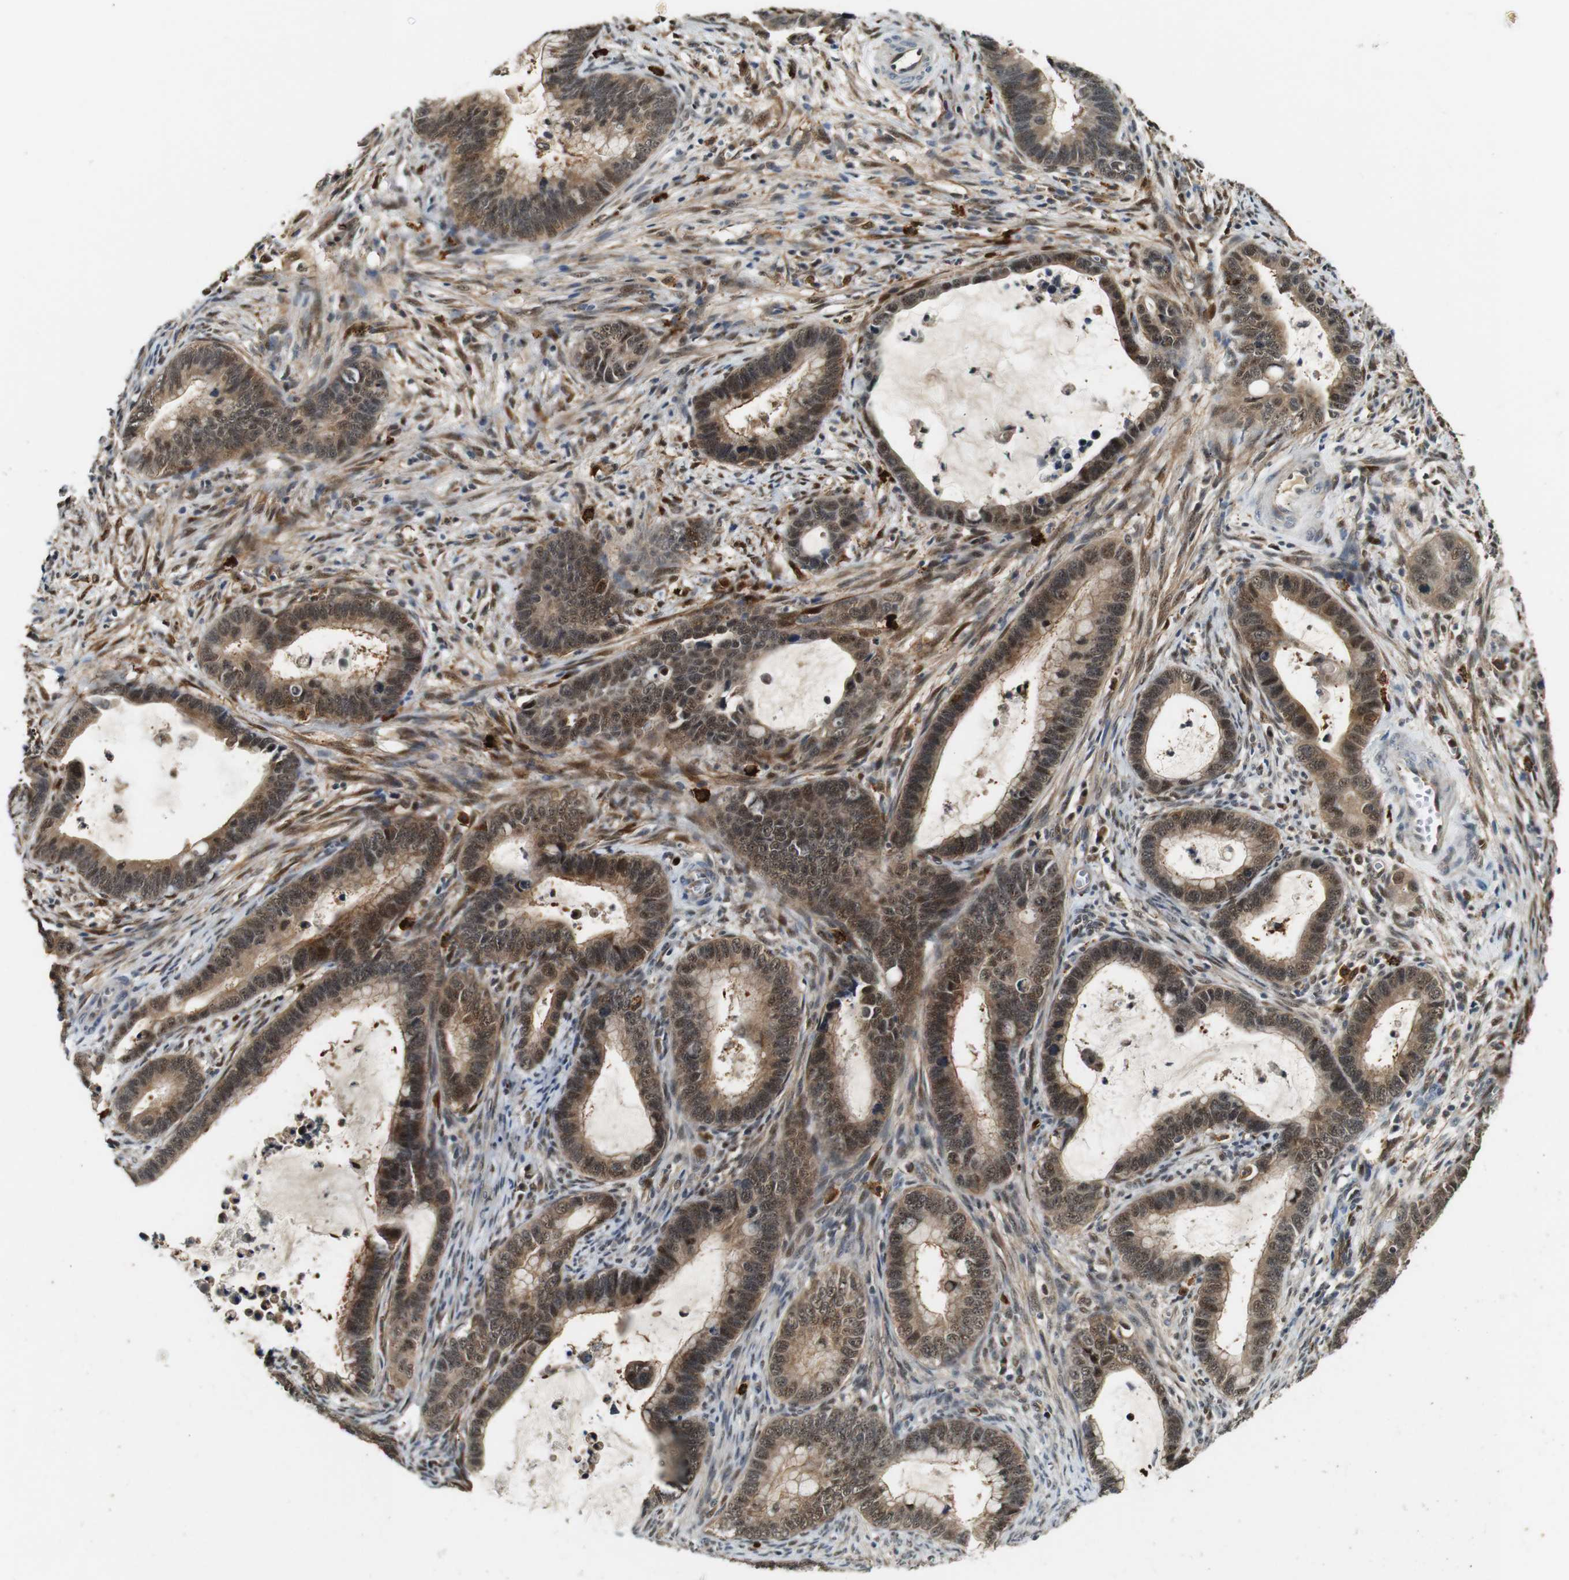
{"staining": {"intensity": "moderate", "quantity": ">75%", "location": "cytoplasmic/membranous,nuclear"}, "tissue": "cervical cancer", "cell_type": "Tumor cells", "image_type": "cancer", "snomed": [{"axis": "morphology", "description": "Adenocarcinoma, NOS"}, {"axis": "topography", "description": "Cervix"}], "caption": "Moderate cytoplasmic/membranous and nuclear expression is present in about >75% of tumor cells in adenocarcinoma (cervical). (brown staining indicates protein expression, while blue staining denotes nuclei).", "gene": "LXN", "patient": {"sex": "female", "age": 44}}